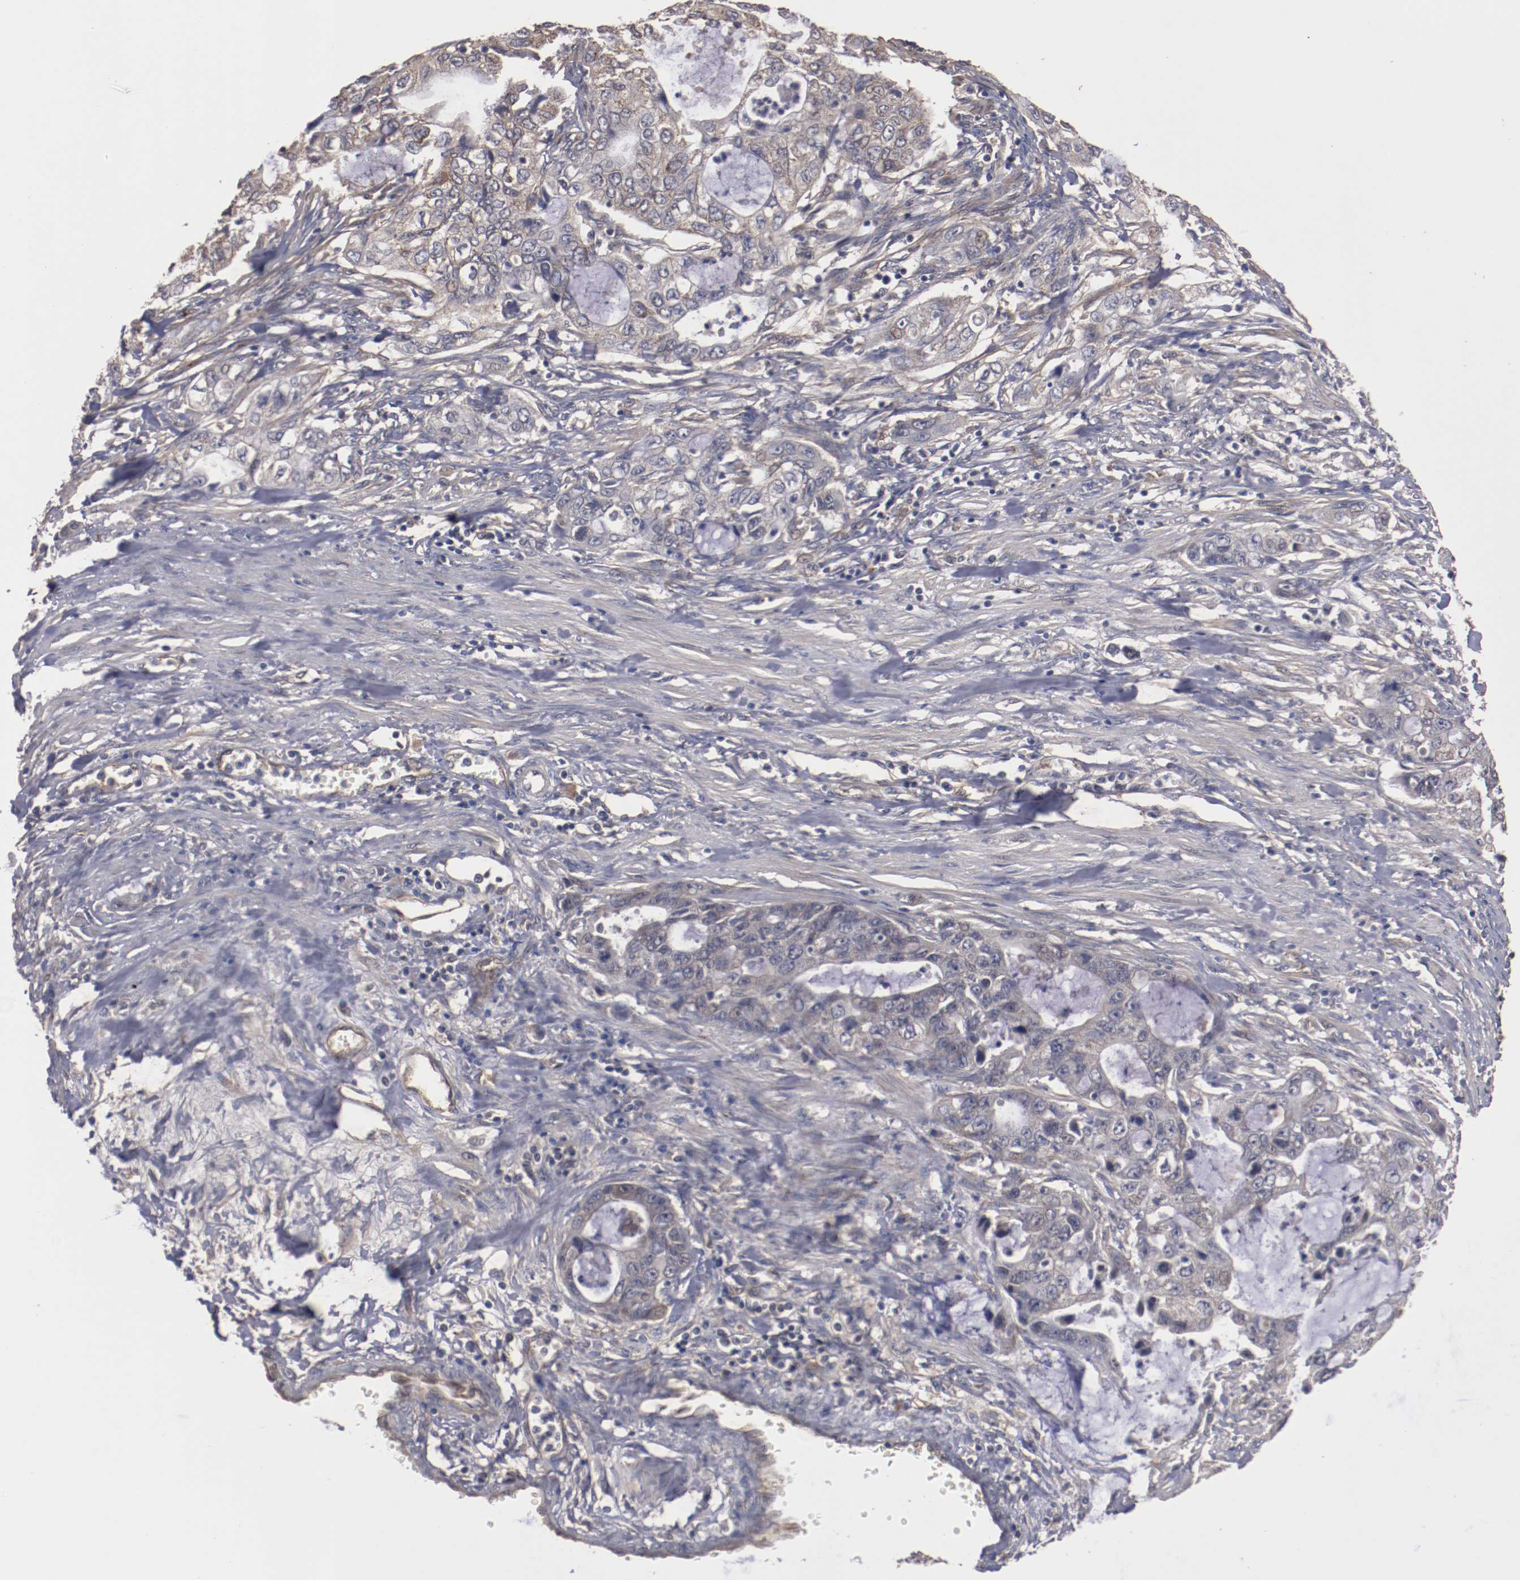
{"staining": {"intensity": "weak", "quantity": ">75%", "location": "cytoplasmic/membranous"}, "tissue": "stomach cancer", "cell_type": "Tumor cells", "image_type": "cancer", "snomed": [{"axis": "morphology", "description": "Adenocarcinoma, NOS"}, {"axis": "topography", "description": "Stomach, upper"}], "caption": "Tumor cells reveal weak cytoplasmic/membranous expression in about >75% of cells in stomach cancer.", "gene": "DIPK2B", "patient": {"sex": "female", "age": 52}}